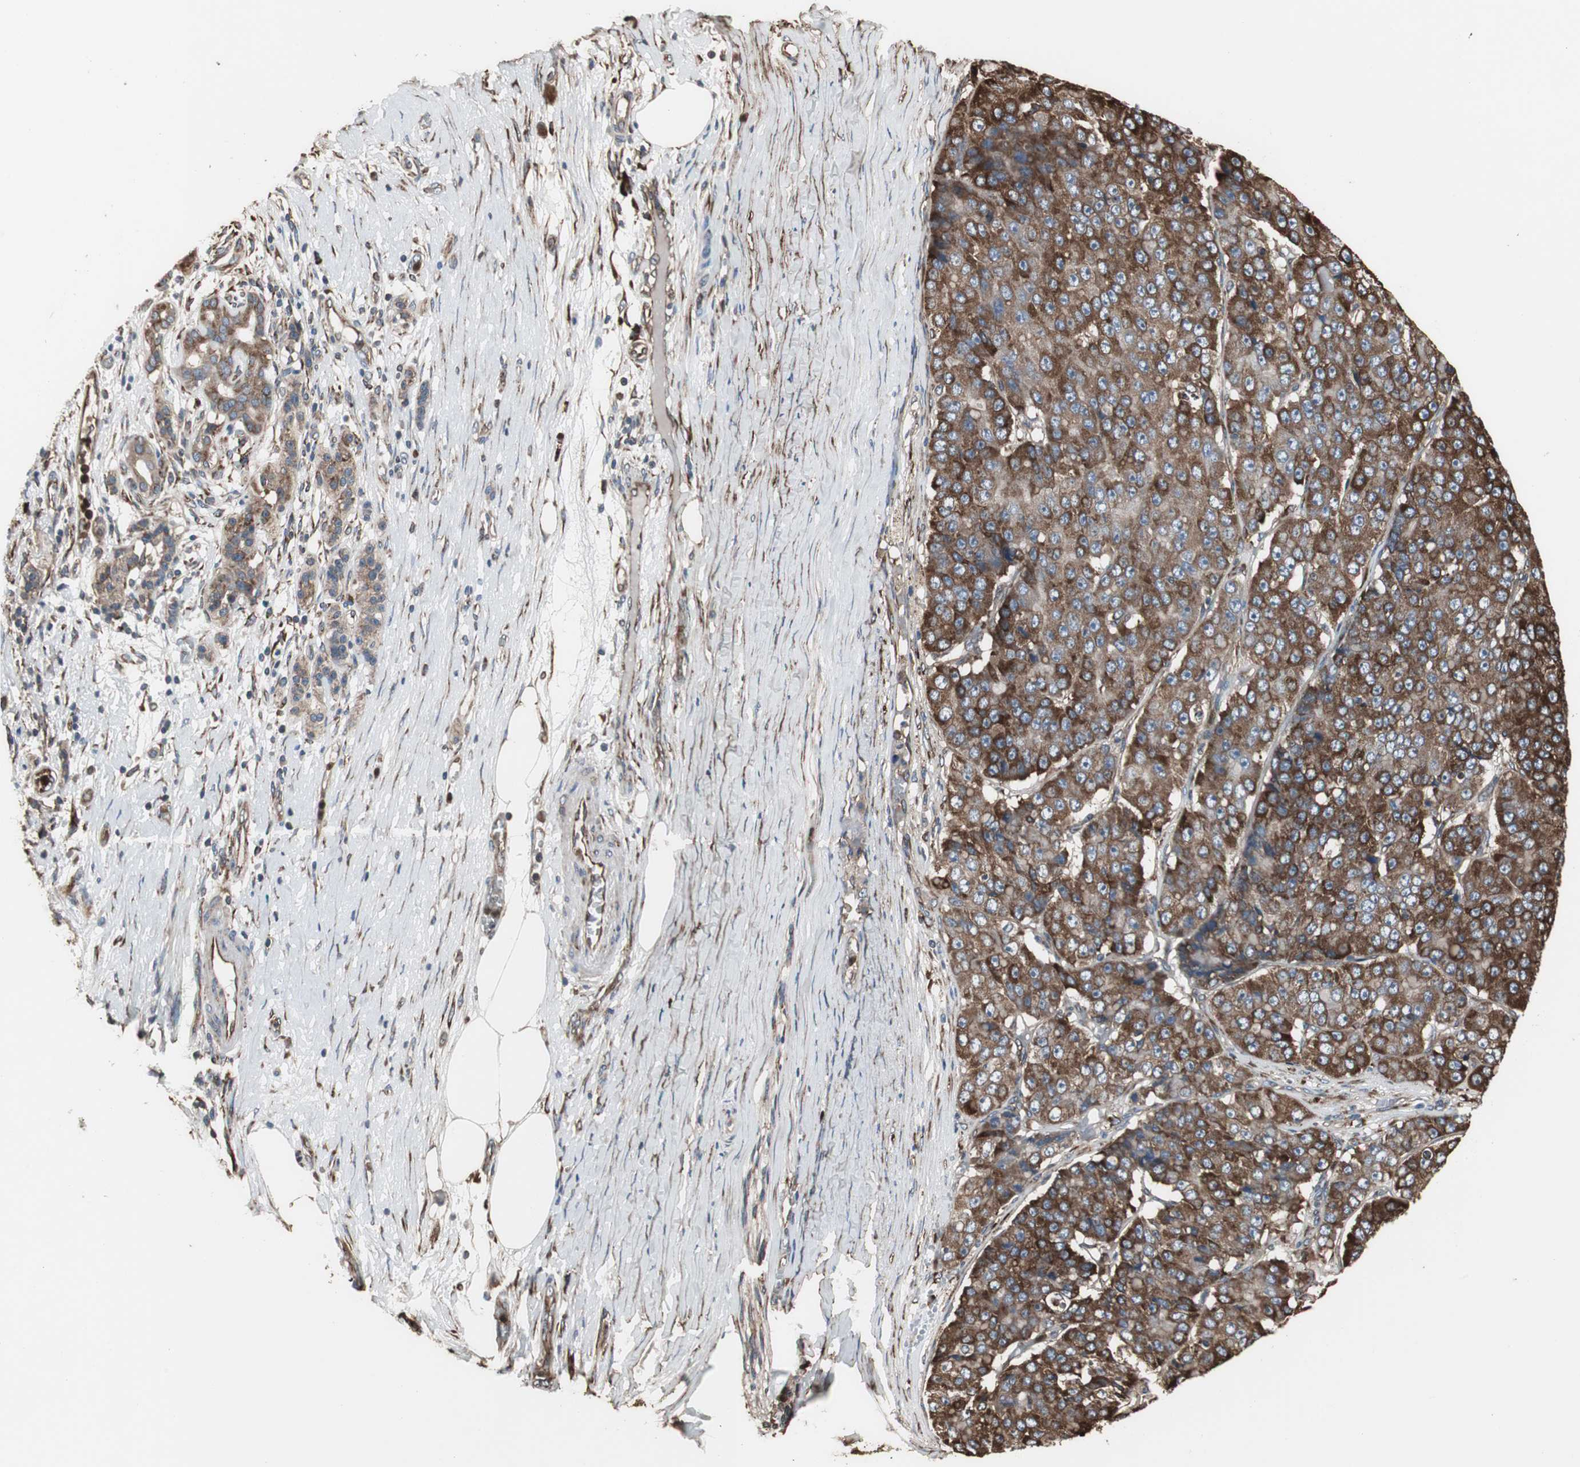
{"staining": {"intensity": "strong", "quantity": ">75%", "location": "cytoplasmic/membranous"}, "tissue": "pancreatic cancer", "cell_type": "Tumor cells", "image_type": "cancer", "snomed": [{"axis": "morphology", "description": "Adenocarcinoma, NOS"}, {"axis": "topography", "description": "Pancreas"}], "caption": "Protein analysis of adenocarcinoma (pancreatic) tissue demonstrates strong cytoplasmic/membranous staining in about >75% of tumor cells.", "gene": "CALU", "patient": {"sex": "male", "age": 50}}